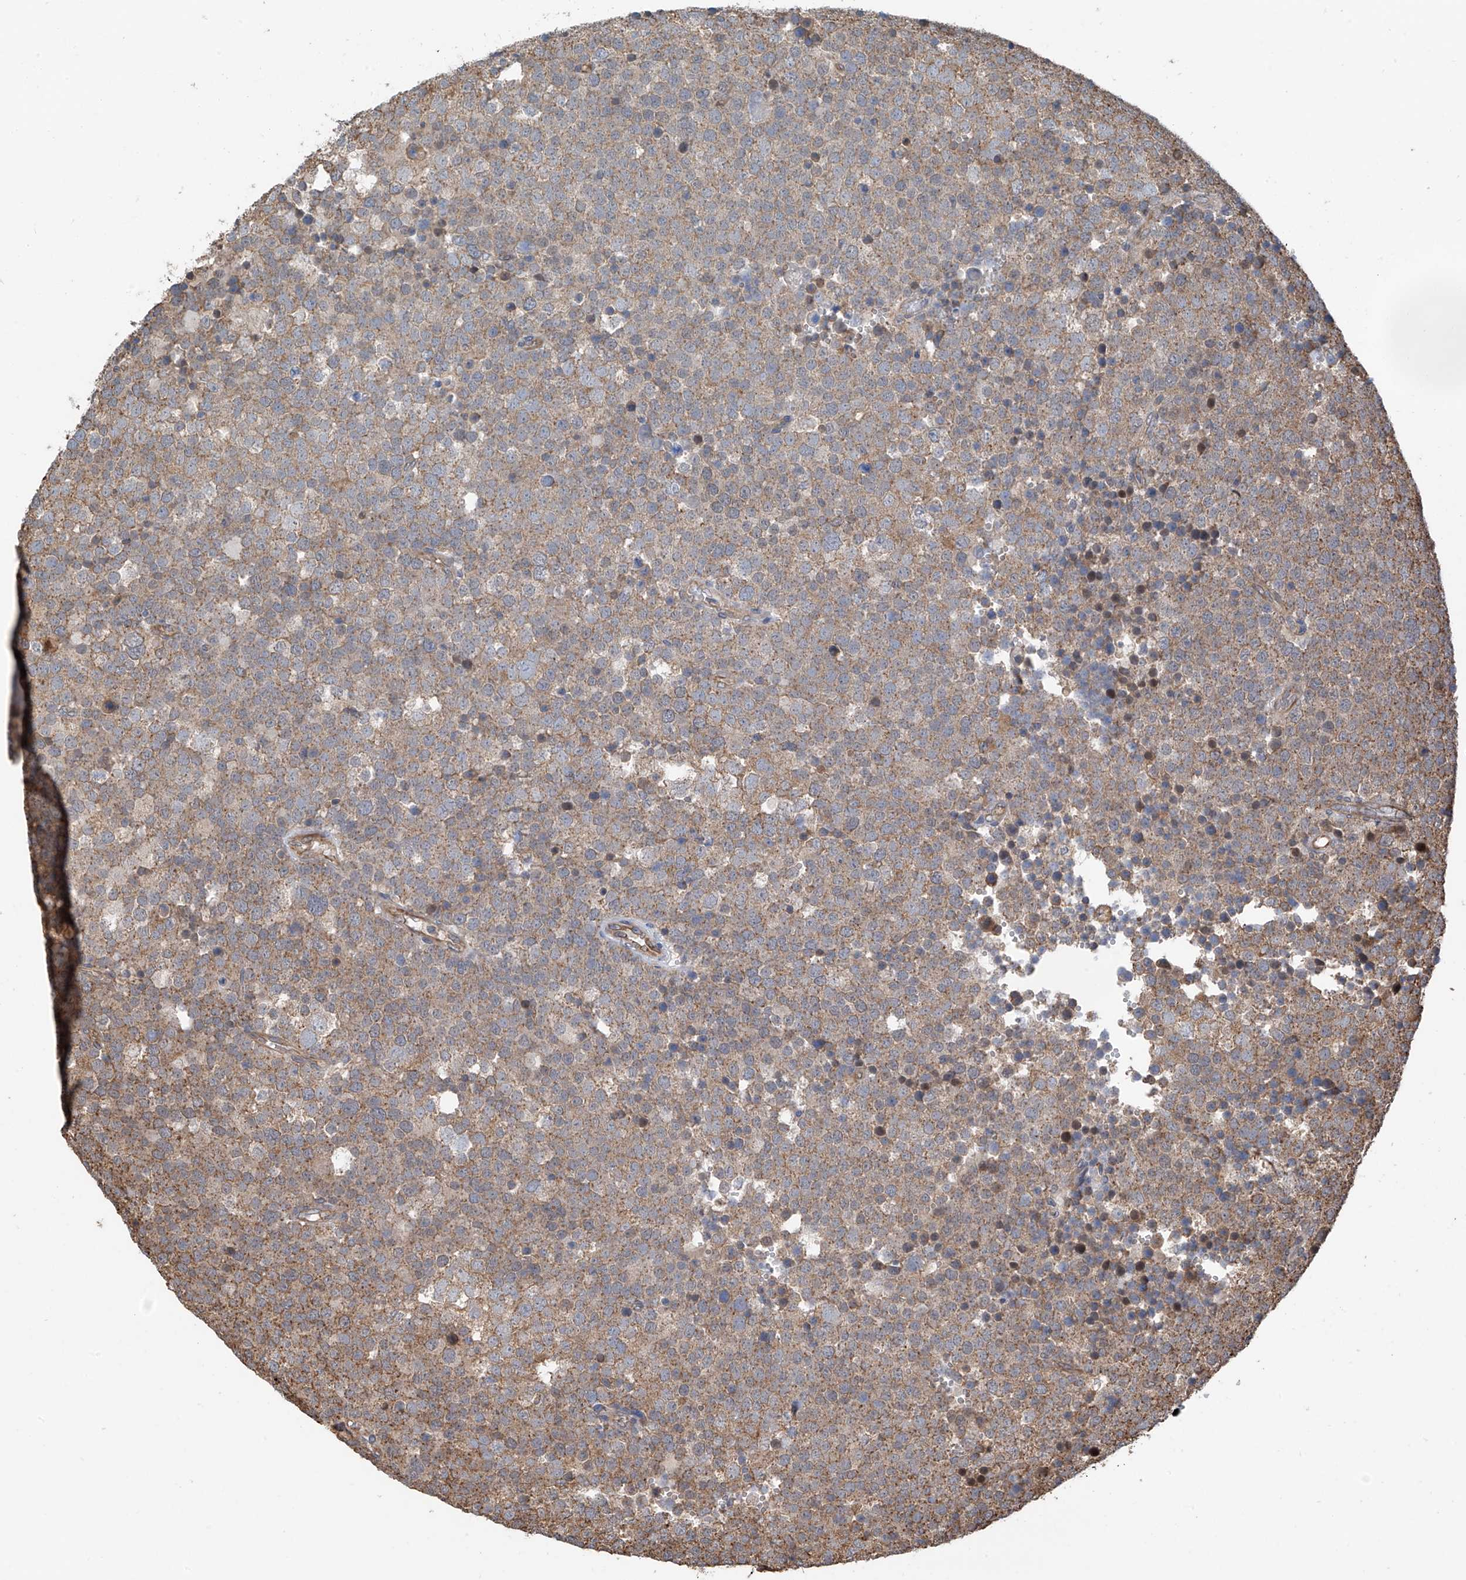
{"staining": {"intensity": "moderate", "quantity": ">75%", "location": "cytoplasmic/membranous"}, "tissue": "testis cancer", "cell_type": "Tumor cells", "image_type": "cancer", "snomed": [{"axis": "morphology", "description": "Seminoma, NOS"}, {"axis": "topography", "description": "Testis"}], "caption": "A medium amount of moderate cytoplasmic/membranous positivity is identified in about >75% of tumor cells in testis seminoma tissue. Using DAB (brown) and hematoxylin (blue) stains, captured at high magnification using brightfield microscopy.", "gene": "ZNF189", "patient": {"sex": "male", "age": 71}}